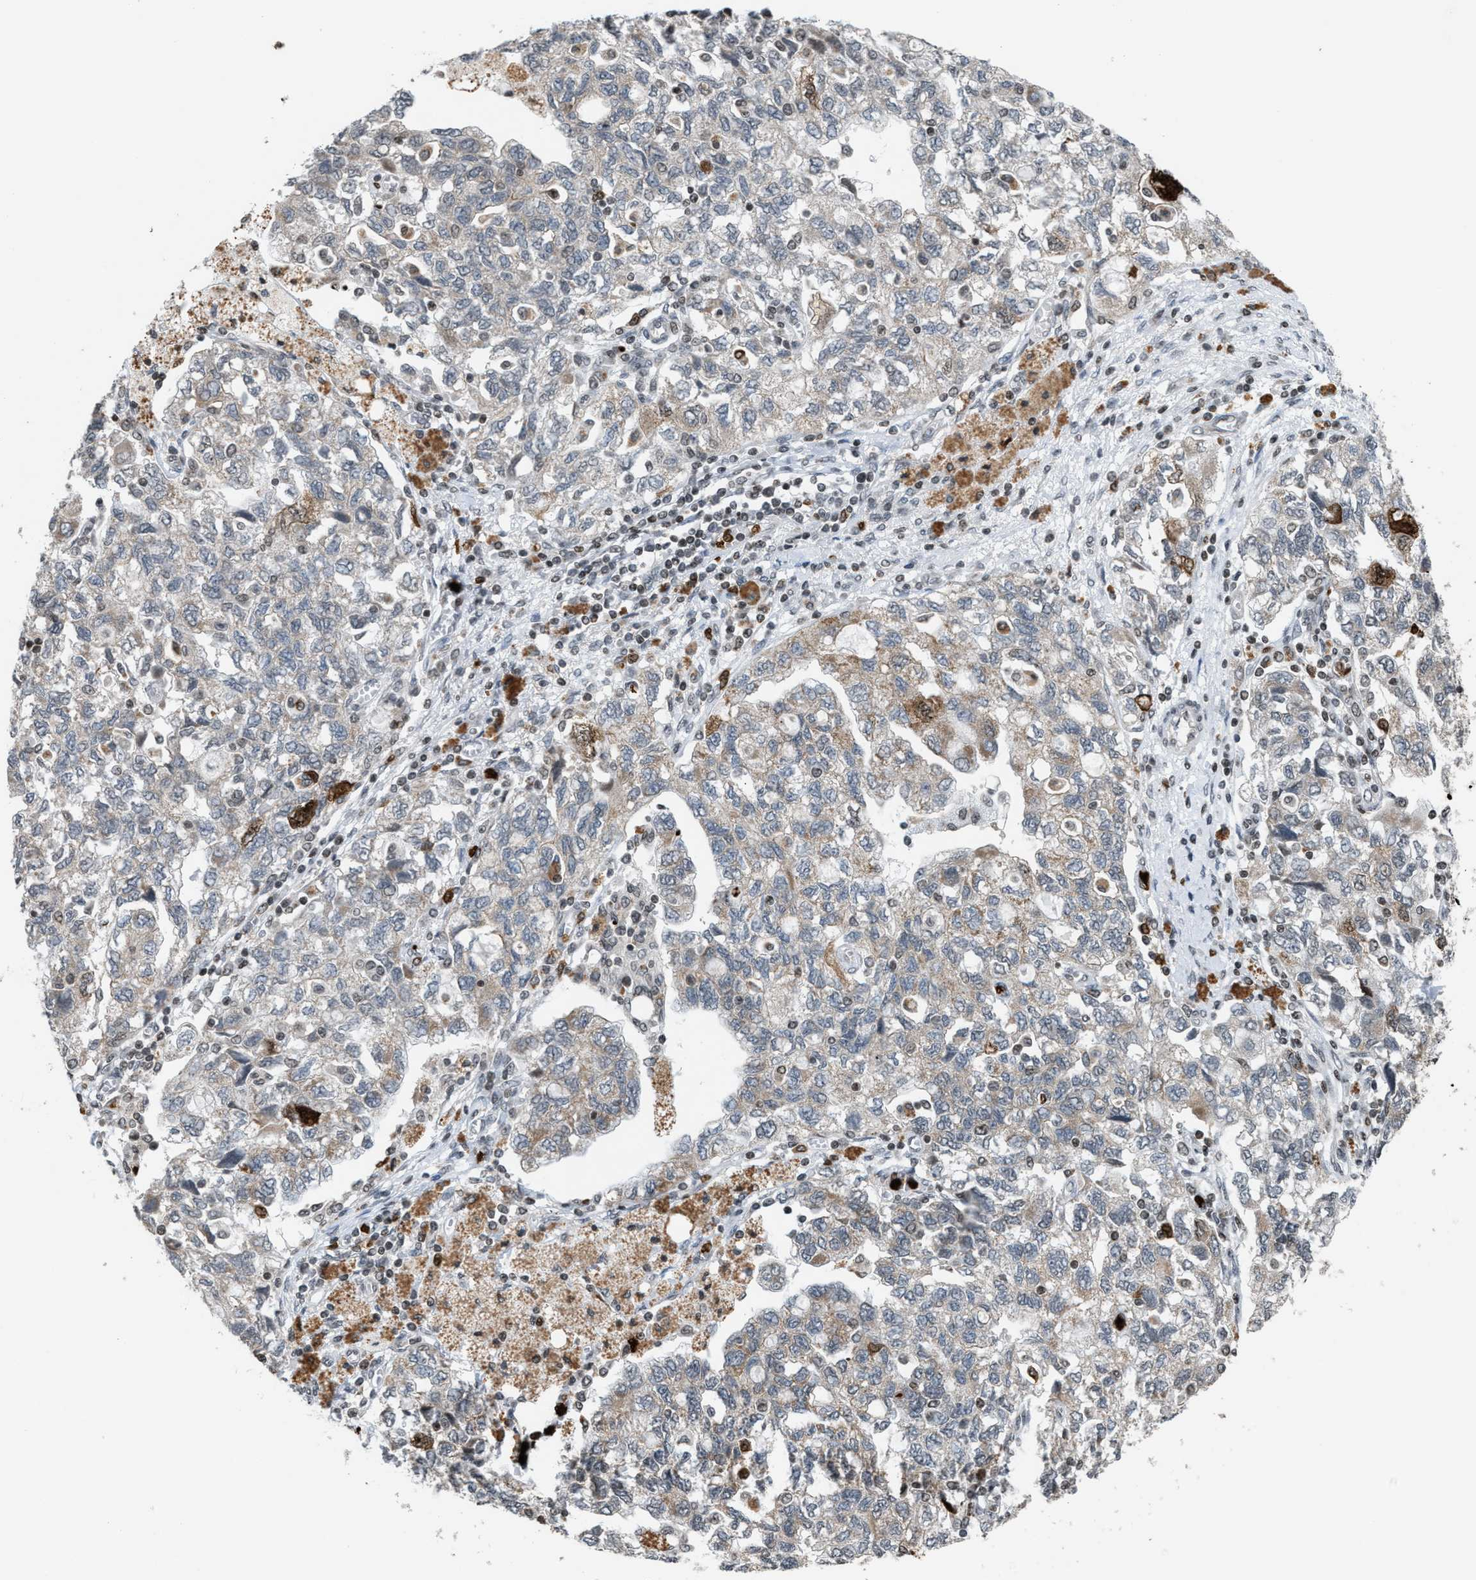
{"staining": {"intensity": "weak", "quantity": "25%-75%", "location": "cytoplasmic/membranous"}, "tissue": "ovarian cancer", "cell_type": "Tumor cells", "image_type": "cancer", "snomed": [{"axis": "morphology", "description": "Carcinoma, NOS"}, {"axis": "morphology", "description": "Cystadenocarcinoma, serous, NOS"}, {"axis": "topography", "description": "Ovary"}], "caption": "A brown stain labels weak cytoplasmic/membranous positivity of a protein in human ovarian cancer (serous cystadenocarcinoma) tumor cells.", "gene": "PRUNE2", "patient": {"sex": "female", "age": 69}}